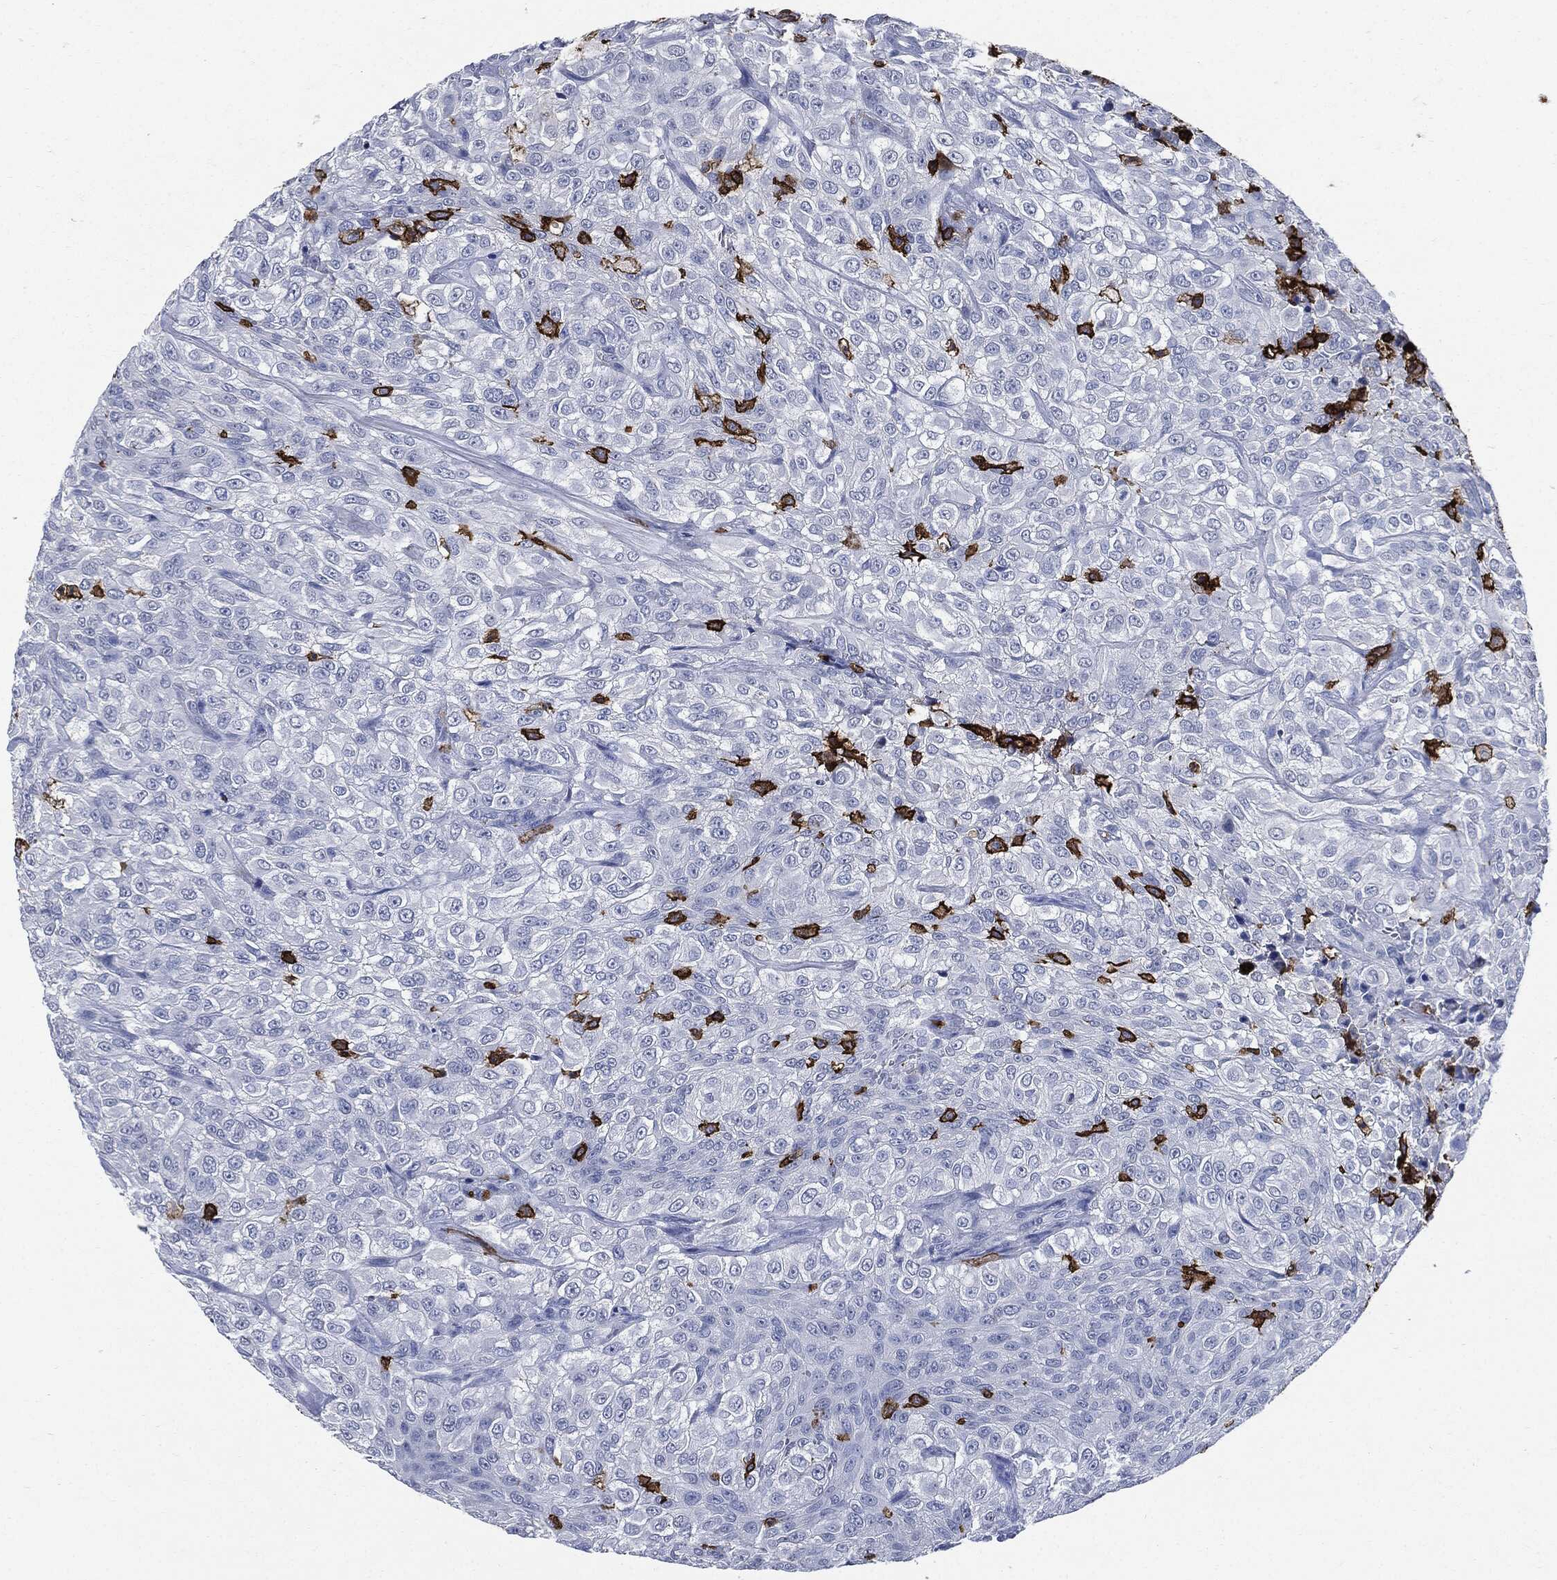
{"staining": {"intensity": "negative", "quantity": "none", "location": "none"}, "tissue": "urothelial cancer", "cell_type": "Tumor cells", "image_type": "cancer", "snomed": [{"axis": "morphology", "description": "Urothelial carcinoma, High grade"}, {"axis": "topography", "description": "Urinary bladder"}], "caption": "This is a image of IHC staining of urothelial cancer, which shows no staining in tumor cells.", "gene": "PTPRC", "patient": {"sex": "male", "age": 56}}